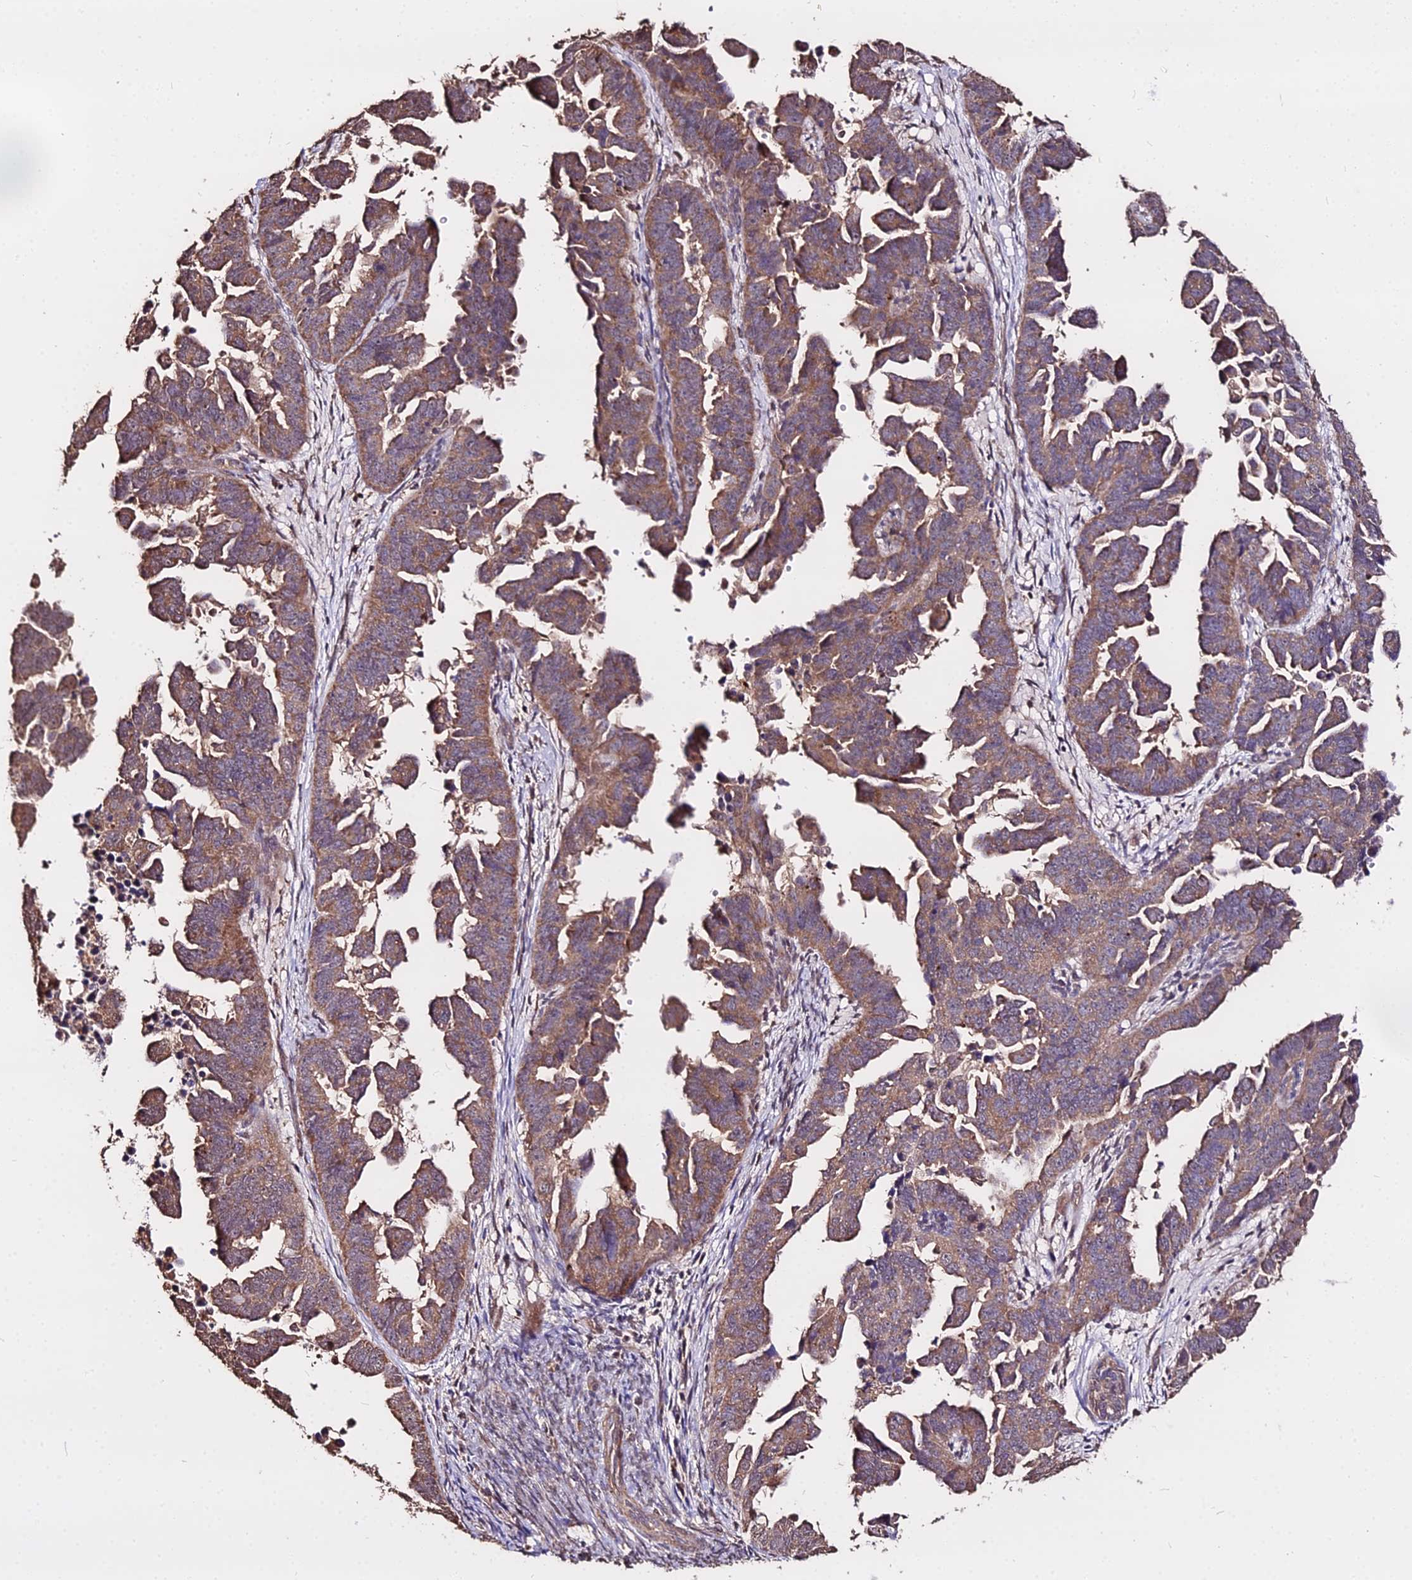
{"staining": {"intensity": "moderate", "quantity": ">75%", "location": "cytoplasmic/membranous"}, "tissue": "endometrial cancer", "cell_type": "Tumor cells", "image_type": "cancer", "snomed": [{"axis": "morphology", "description": "Adenocarcinoma, NOS"}, {"axis": "topography", "description": "Endometrium"}], "caption": "IHC image of endometrial cancer (adenocarcinoma) stained for a protein (brown), which shows medium levels of moderate cytoplasmic/membranous positivity in approximately >75% of tumor cells.", "gene": "METTL13", "patient": {"sex": "female", "age": 75}}